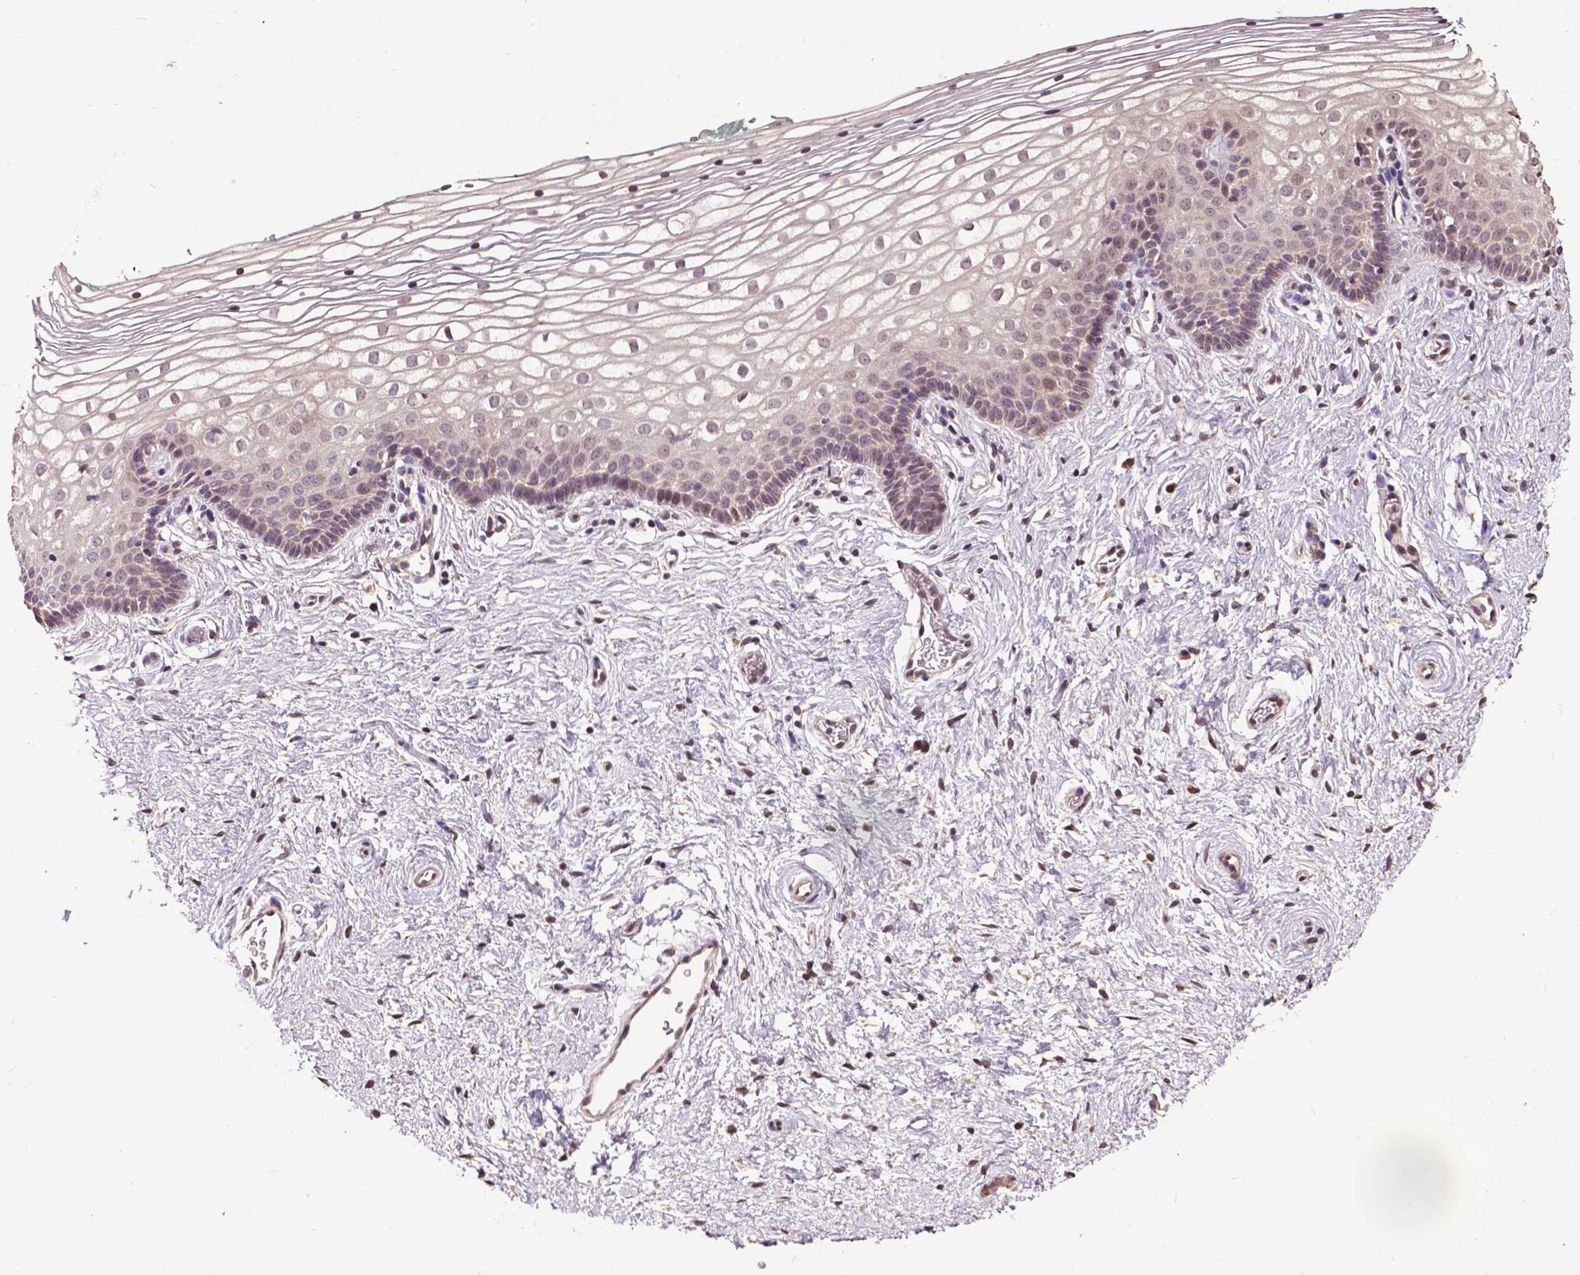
{"staining": {"intensity": "negative", "quantity": "none", "location": "none"}, "tissue": "vagina", "cell_type": "Squamous epithelial cells", "image_type": "normal", "snomed": [{"axis": "morphology", "description": "Normal tissue, NOS"}, {"axis": "topography", "description": "Vagina"}], "caption": "DAB (3,3'-diaminobenzidine) immunohistochemical staining of normal vagina shows no significant expression in squamous epithelial cells.", "gene": "GLRA2", "patient": {"sex": "female", "age": 36}}